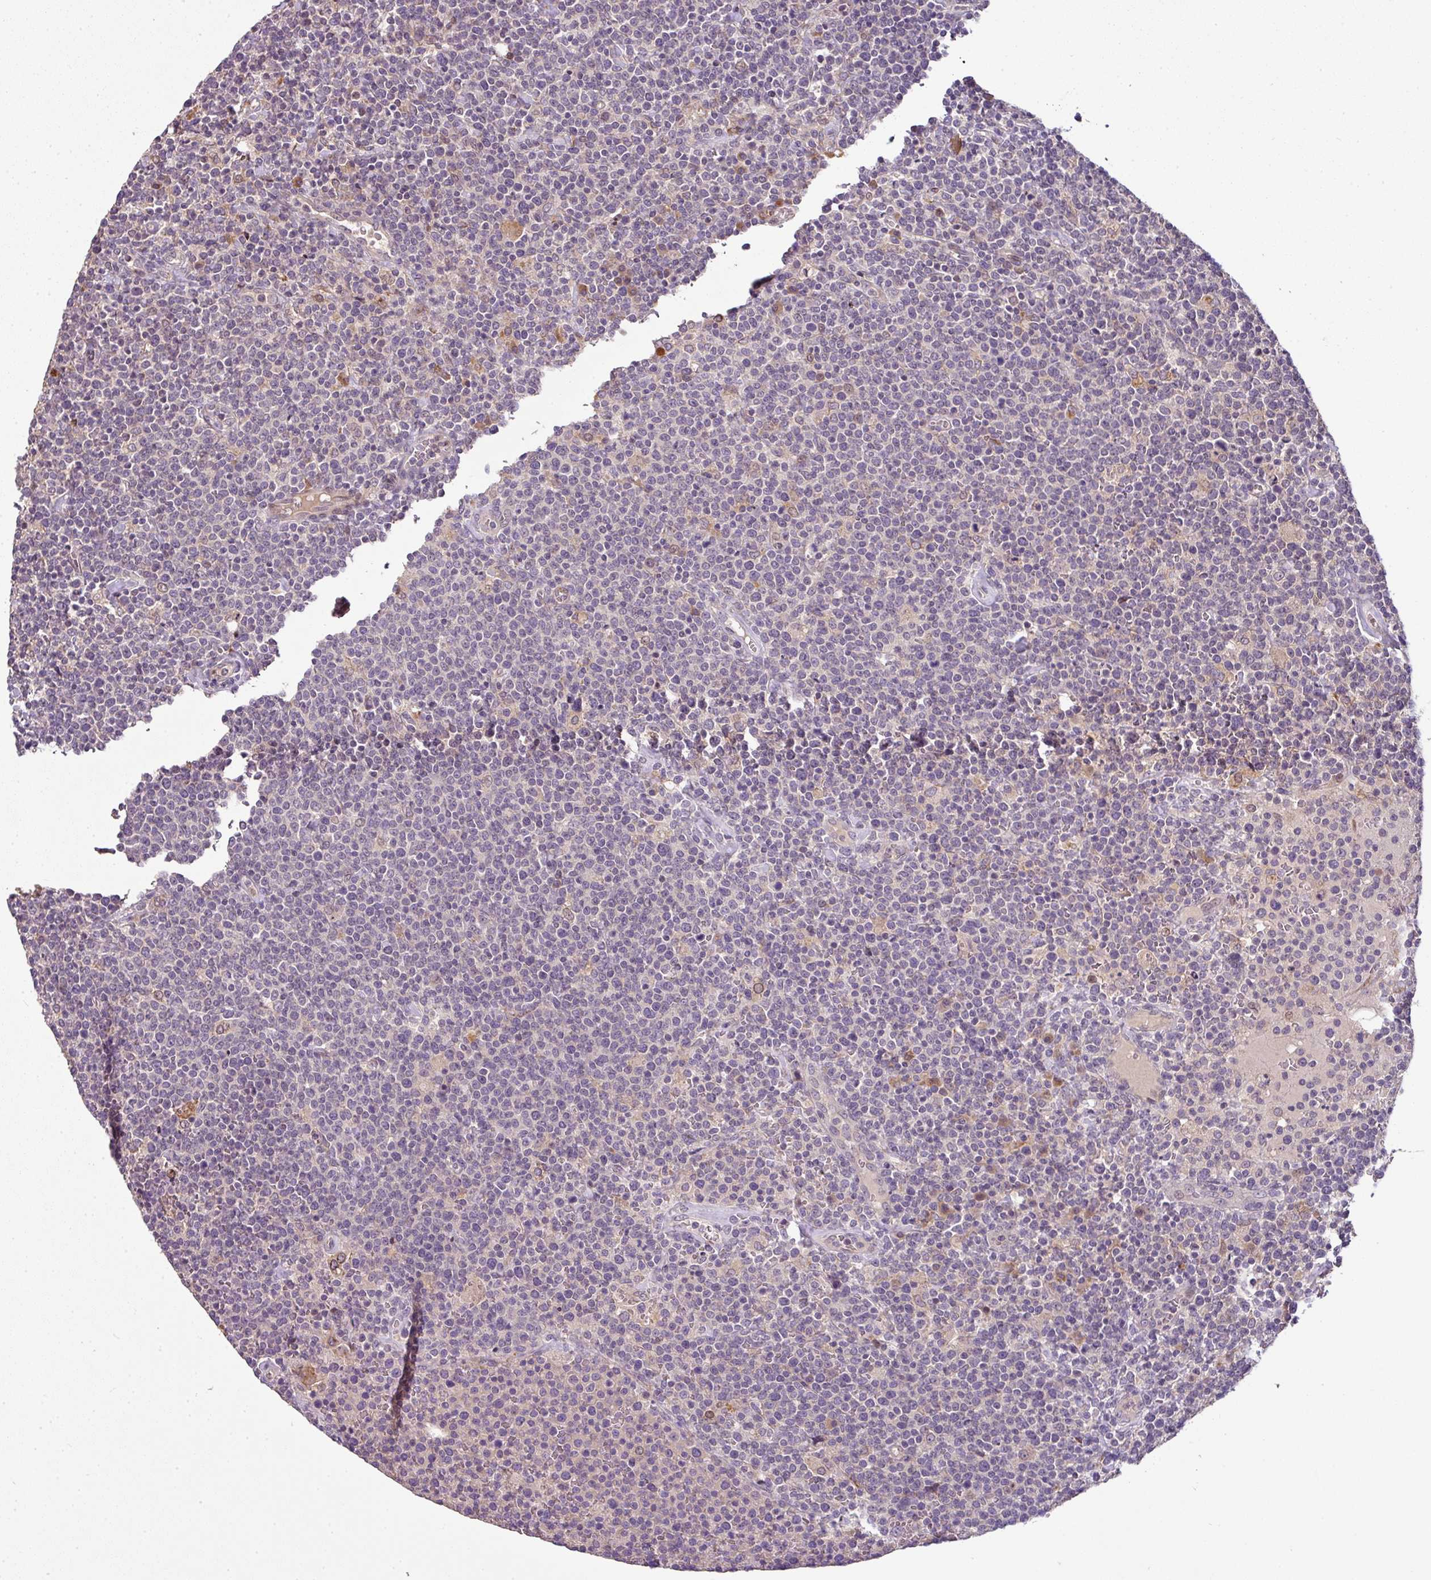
{"staining": {"intensity": "negative", "quantity": "none", "location": "none"}, "tissue": "lymphoma", "cell_type": "Tumor cells", "image_type": "cancer", "snomed": [{"axis": "morphology", "description": "Malignant lymphoma, non-Hodgkin's type, High grade"}, {"axis": "topography", "description": "Lymph node"}], "caption": "A histopathology image of human high-grade malignant lymphoma, non-Hodgkin's type is negative for staining in tumor cells.", "gene": "SPCS3", "patient": {"sex": "male", "age": 61}}